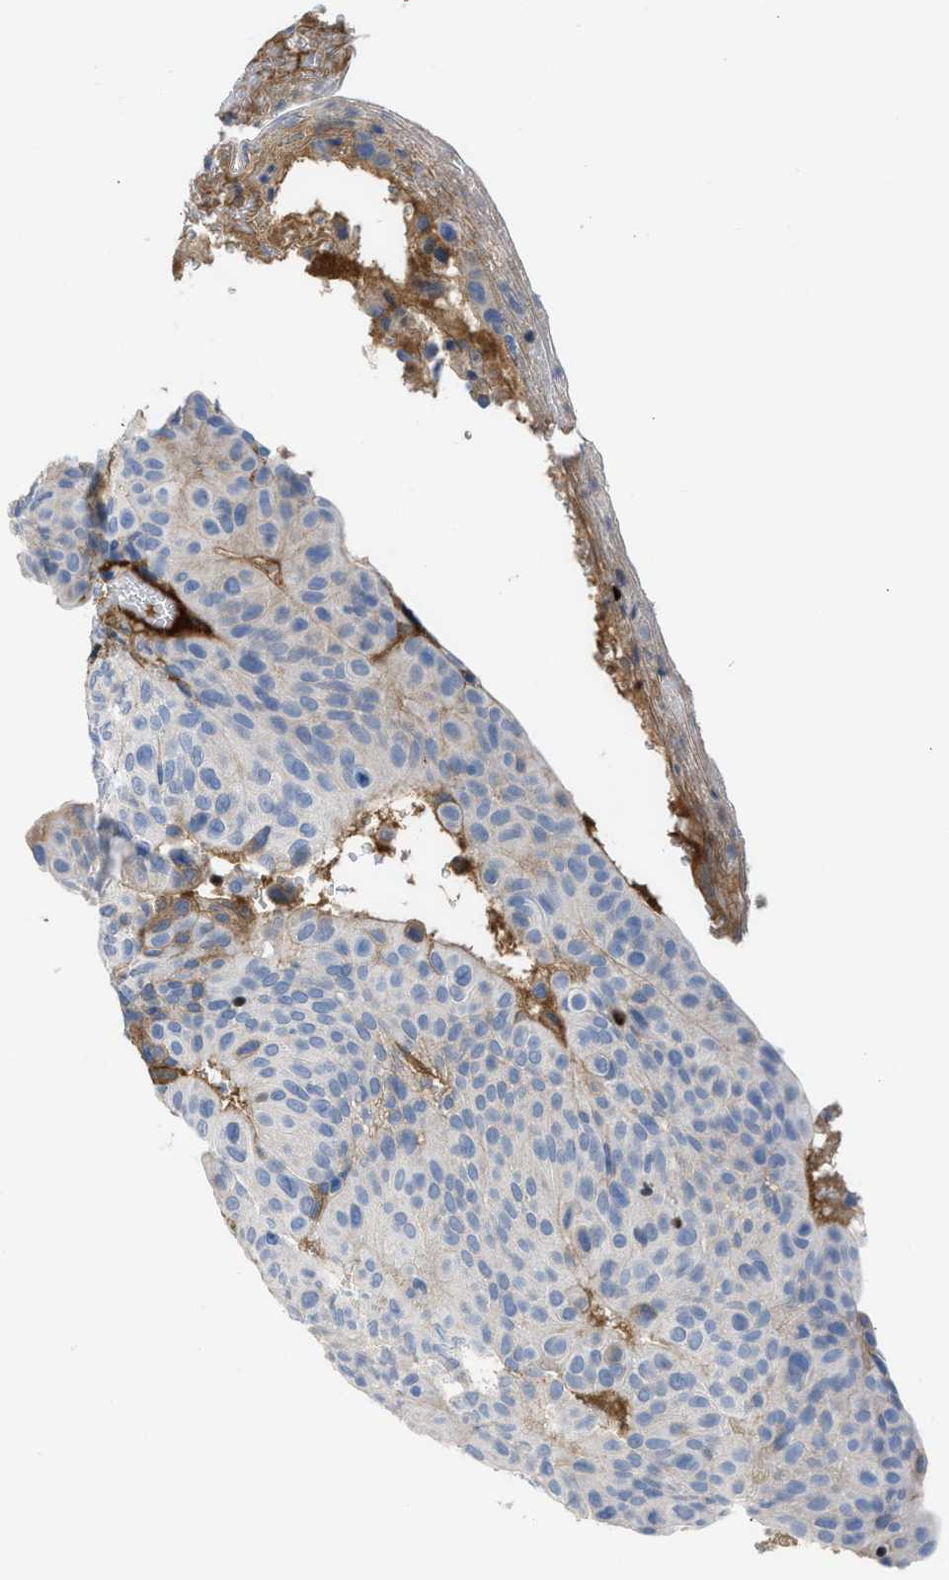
{"staining": {"intensity": "moderate", "quantity": "<25%", "location": "cytoplasmic/membranous"}, "tissue": "urothelial cancer", "cell_type": "Tumor cells", "image_type": "cancer", "snomed": [{"axis": "morphology", "description": "Urothelial carcinoma, High grade"}, {"axis": "topography", "description": "Urinary bladder"}], "caption": "A histopathology image of urothelial cancer stained for a protein reveals moderate cytoplasmic/membranous brown staining in tumor cells. (IHC, brightfield microscopy, high magnification).", "gene": "LEF1", "patient": {"sex": "male", "age": 66}}